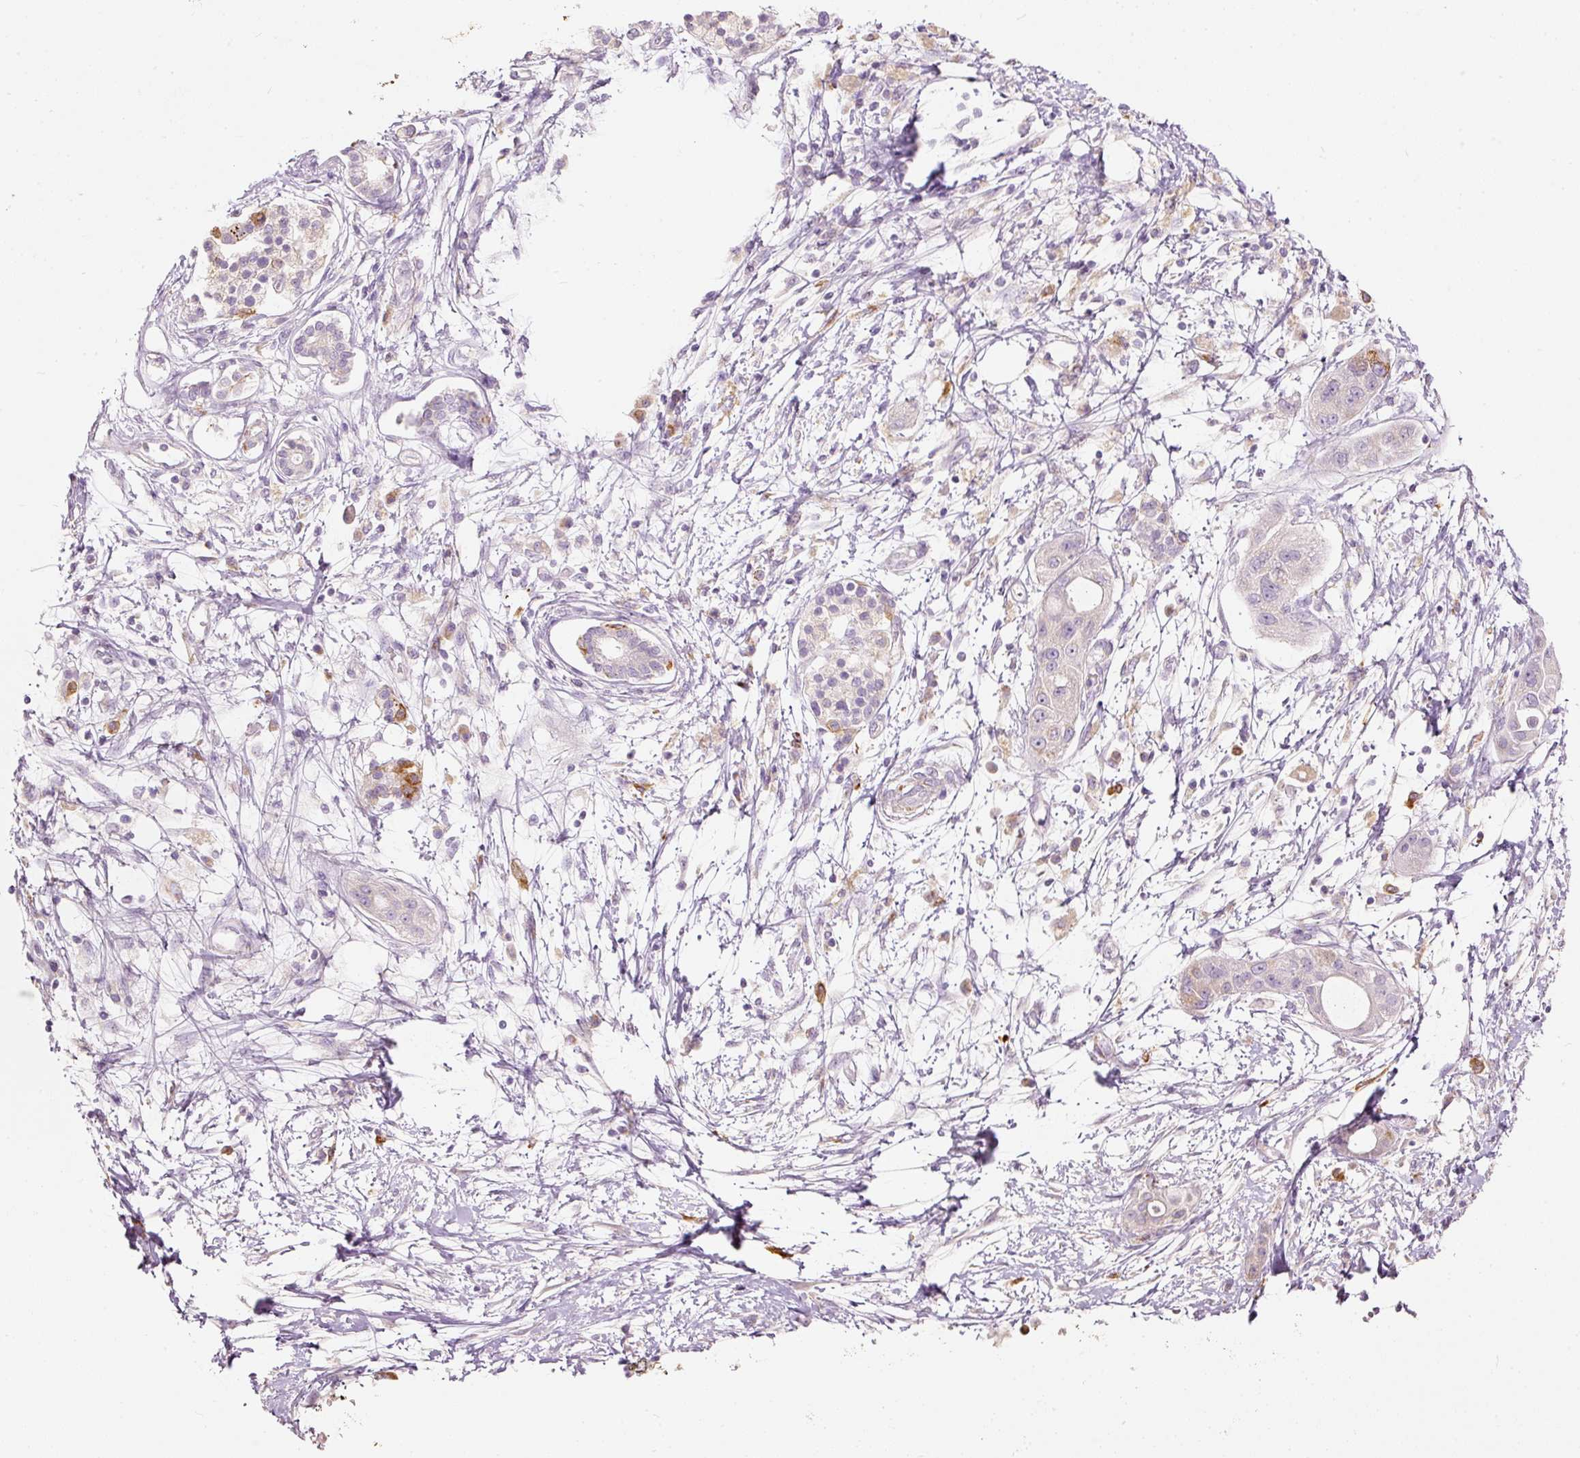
{"staining": {"intensity": "negative", "quantity": "none", "location": "none"}, "tissue": "pancreatic cancer", "cell_type": "Tumor cells", "image_type": "cancer", "snomed": [{"axis": "morphology", "description": "Adenocarcinoma, NOS"}, {"axis": "topography", "description": "Pancreas"}], "caption": "The image demonstrates no significant staining in tumor cells of pancreatic cancer.", "gene": "MTHFD2", "patient": {"sex": "male", "age": 68}}